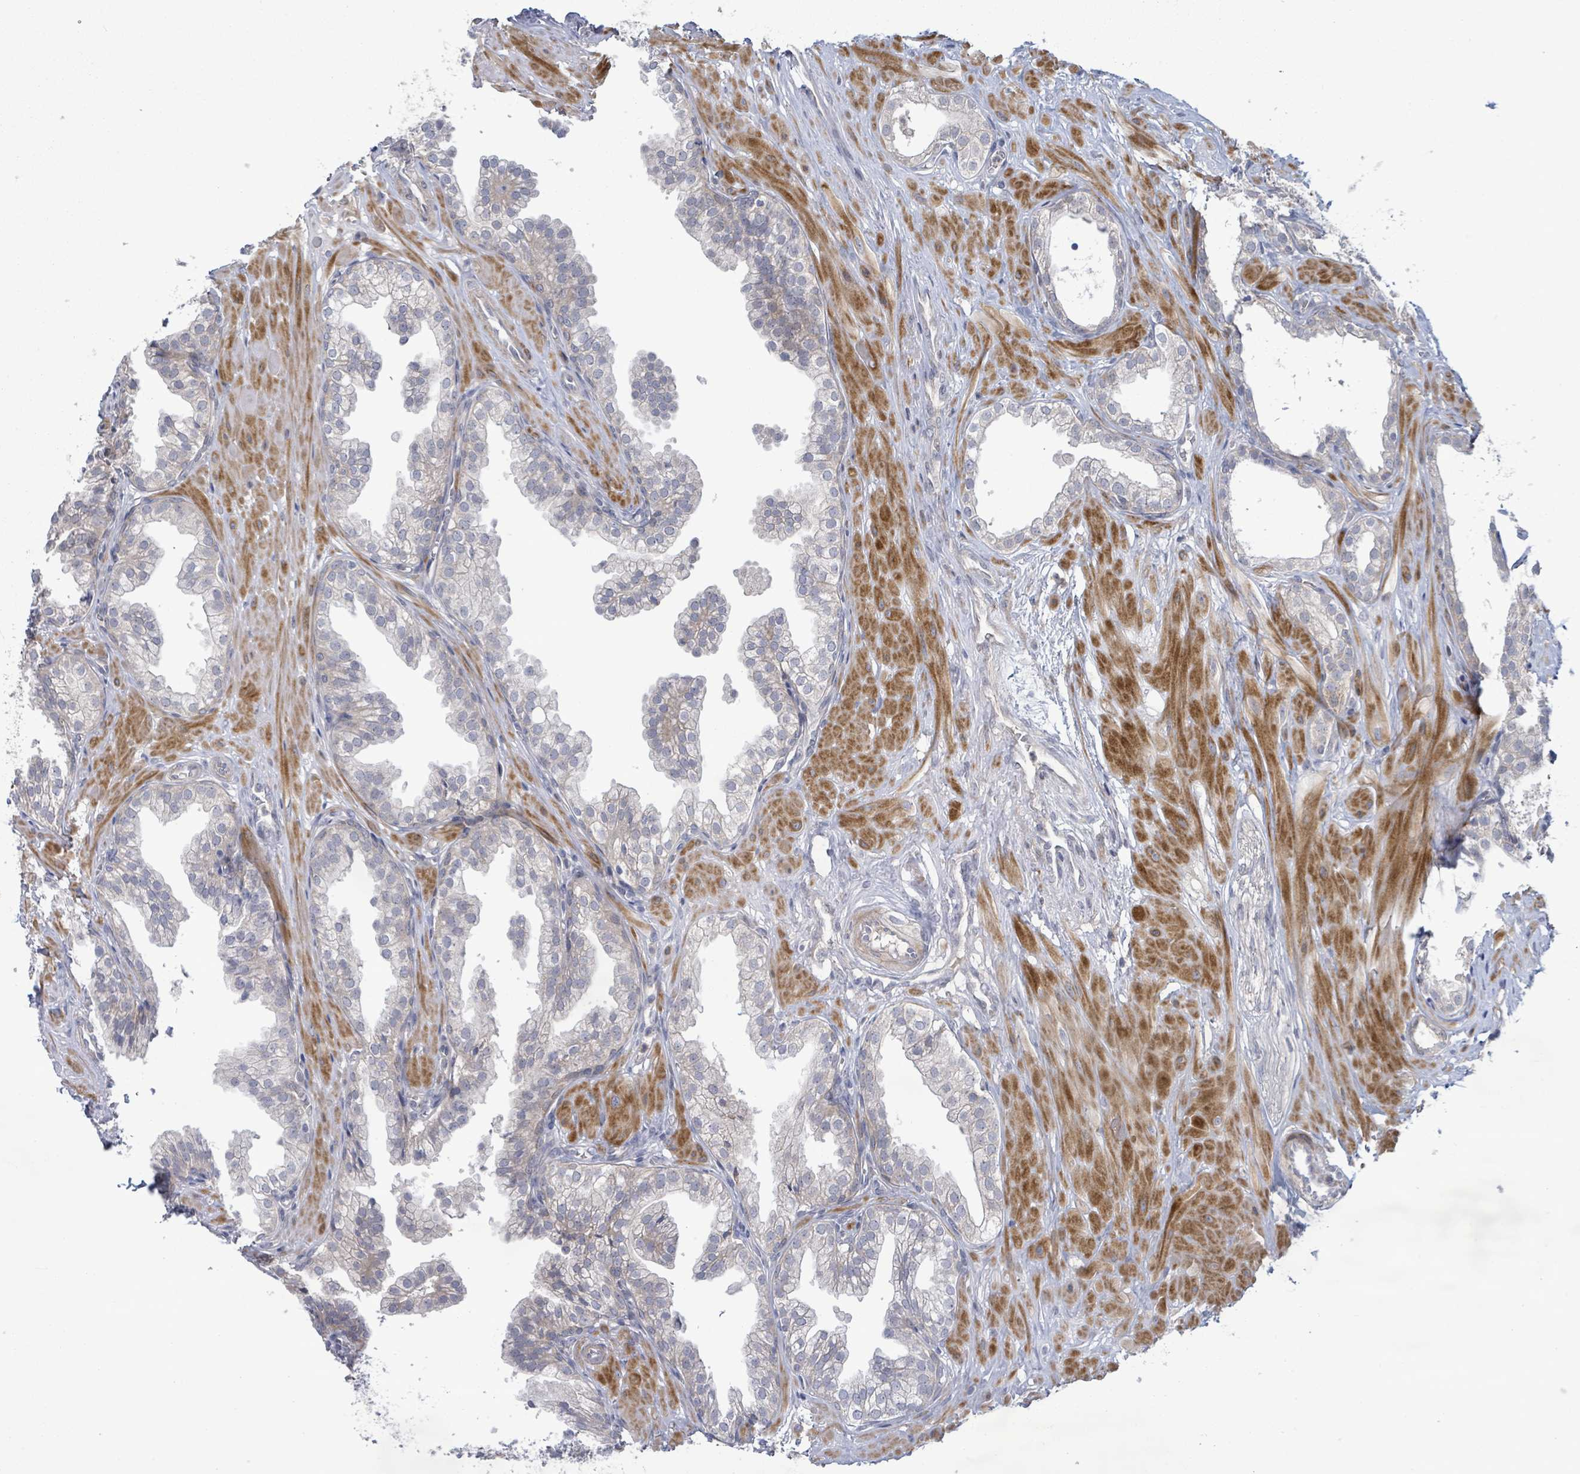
{"staining": {"intensity": "negative", "quantity": "none", "location": "none"}, "tissue": "prostate", "cell_type": "Glandular cells", "image_type": "normal", "snomed": [{"axis": "morphology", "description": "Normal tissue, NOS"}, {"axis": "topography", "description": "Prostate"}, {"axis": "topography", "description": "Peripheral nerve tissue"}], "caption": "IHC micrograph of unremarkable prostate: prostate stained with DAB demonstrates no significant protein positivity in glandular cells. Brightfield microscopy of immunohistochemistry (IHC) stained with DAB (brown) and hematoxylin (blue), captured at high magnification.", "gene": "SLIT3", "patient": {"sex": "male", "age": 55}}